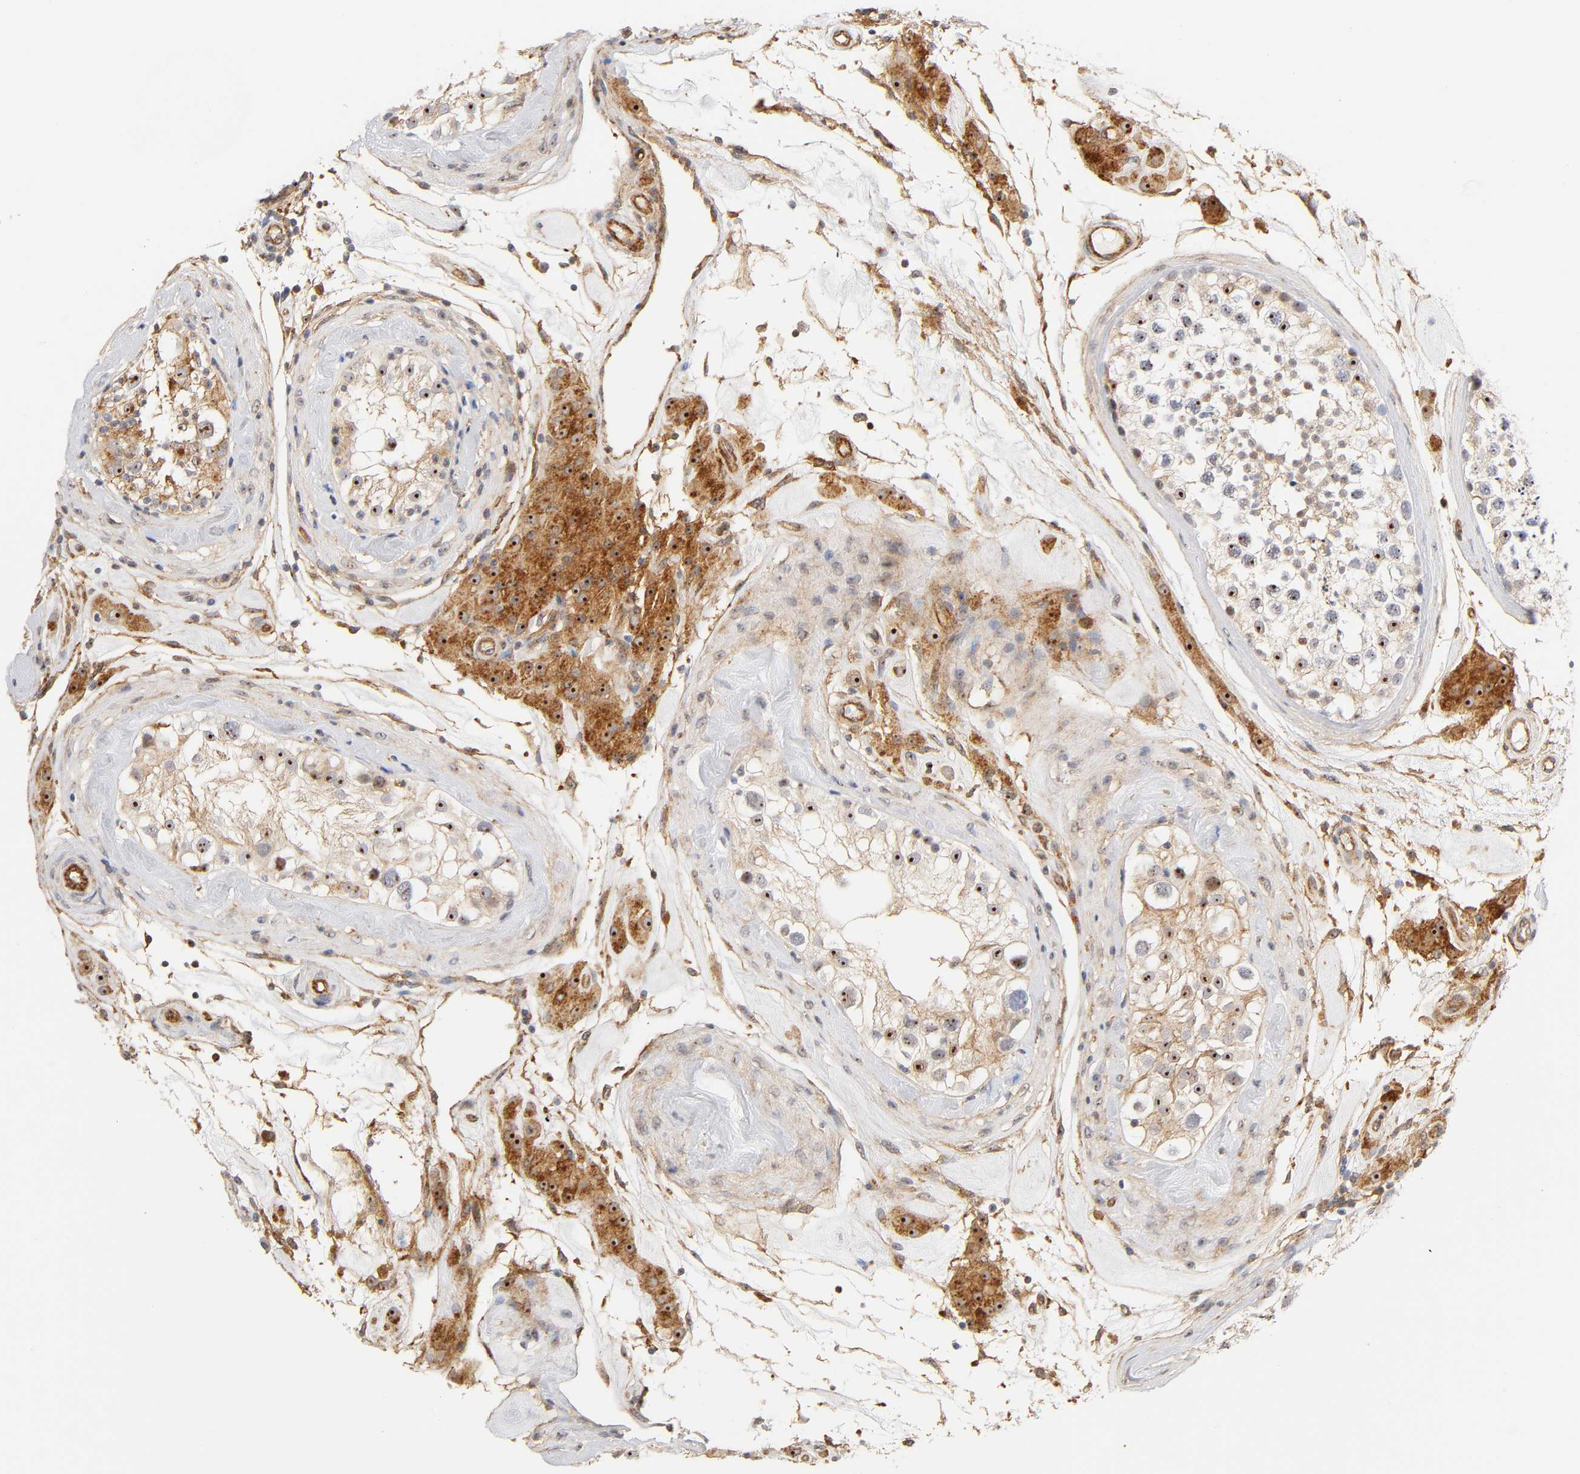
{"staining": {"intensity": "strong", "quantity": ">75%", "location": "nuclear"}, "tissue": "testis", "cell_type": "Cells in seminiferous ducts", "image_type": "normal", "snomed": [{"axis": "morphology", "description": "Normal tissue, NOS"}, {"axis": "topography", "description": "Testis"}], "caption": "Immunohistochemistry of benign human testis exhibits high levels of strong nuclear expression in about >75% of cells in seminiferous ducts. The protein is stained brown, and the nuclei are stained in blue (DAB IHC with brightfield microscopy, high magnification).", "gene": "PLD1", "patient": {"sex": "male", "age": 46}}